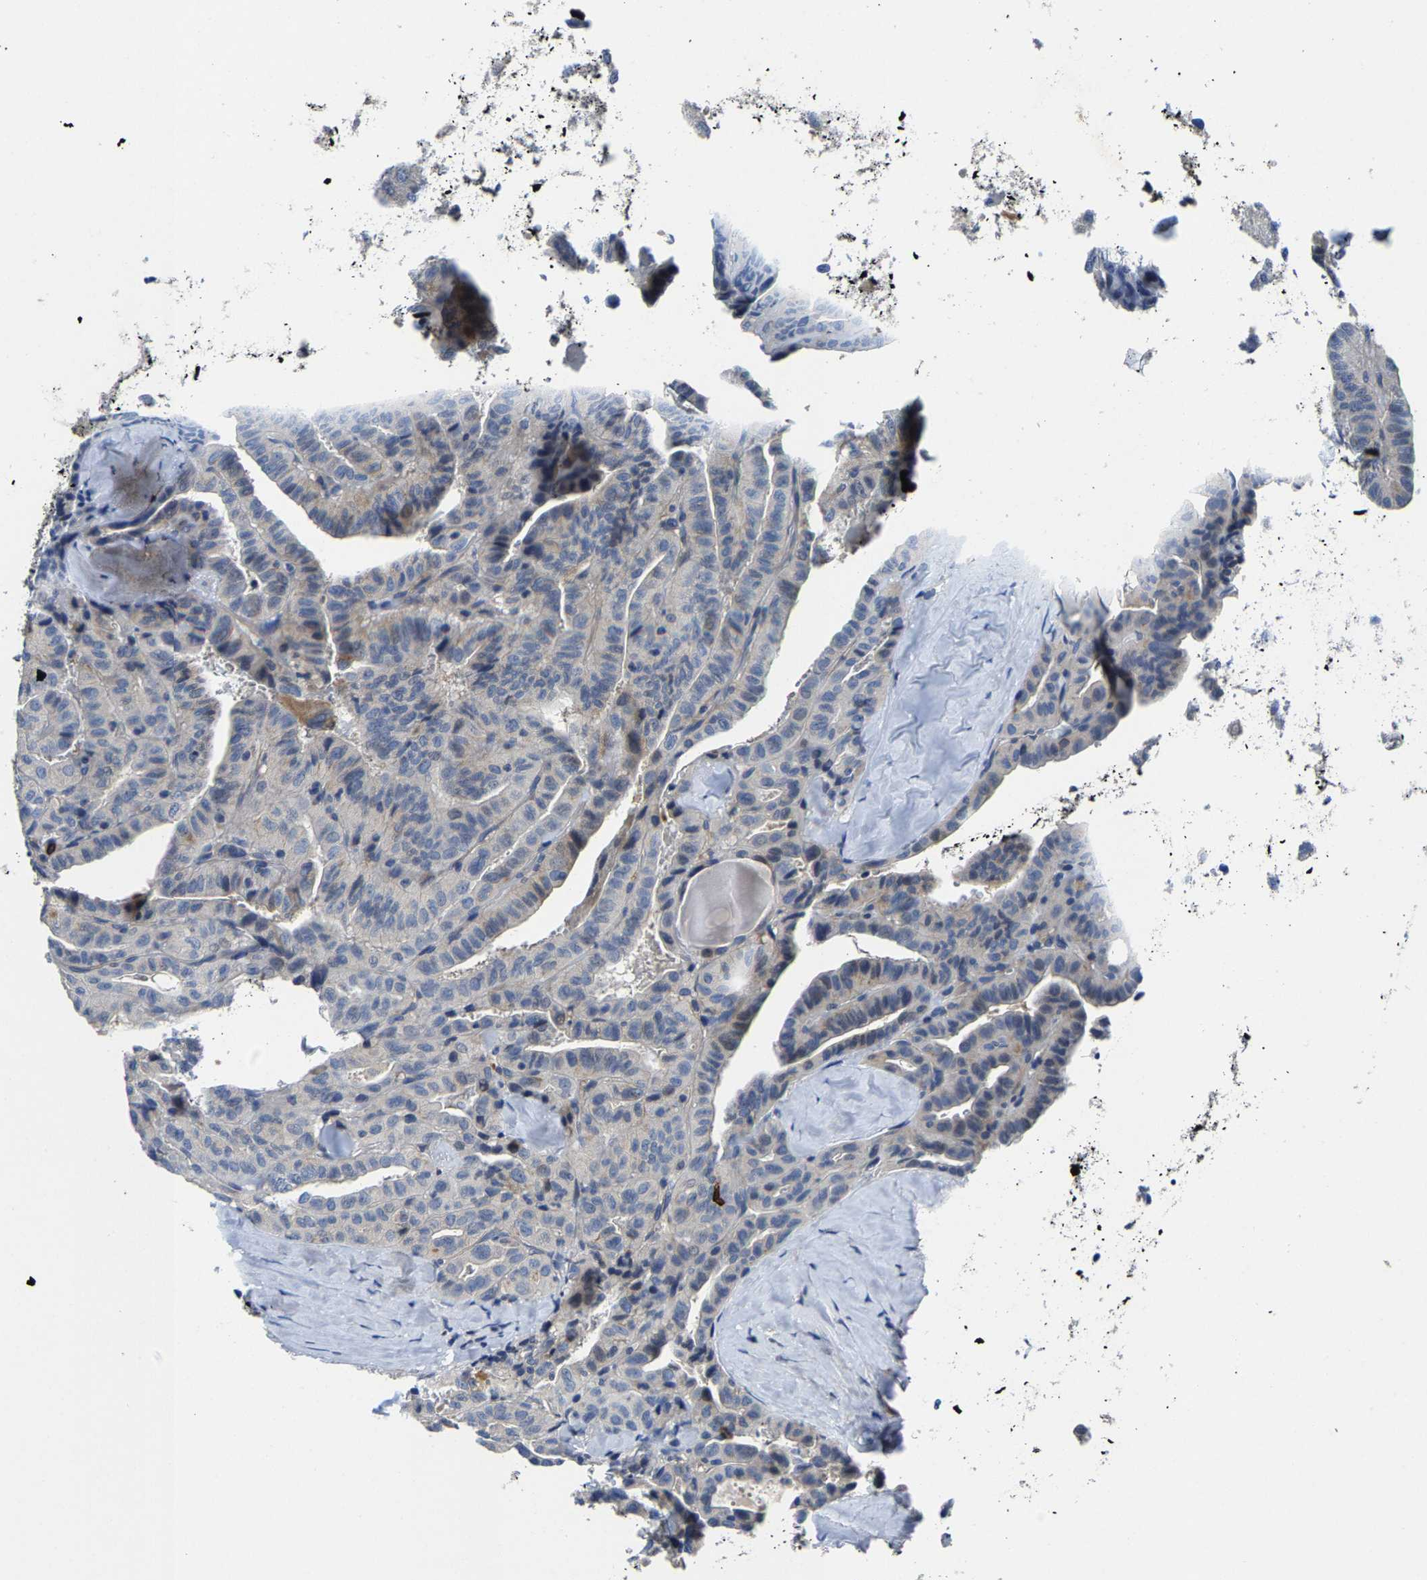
{"staining": {"intensity": "negative", "quantity": "none", "location": "none"}, "tissue": "thyroid cancer", "cell_type": "Tumor cells", "image_type": "cancer", "snomed": [{"axis": "morphology", "description": "Papillary adenocarcinoma, NOS"}, {"axis": "topography", "description": "Thyroid gland"}], "caption": "Image shows no protein staining in tumor cells of thyroid papillary adenocarcinoma tissue. Nuclei are stained in blue.", "gene": "AGBL3", "patient": {"sex": "male", "age": 77}}